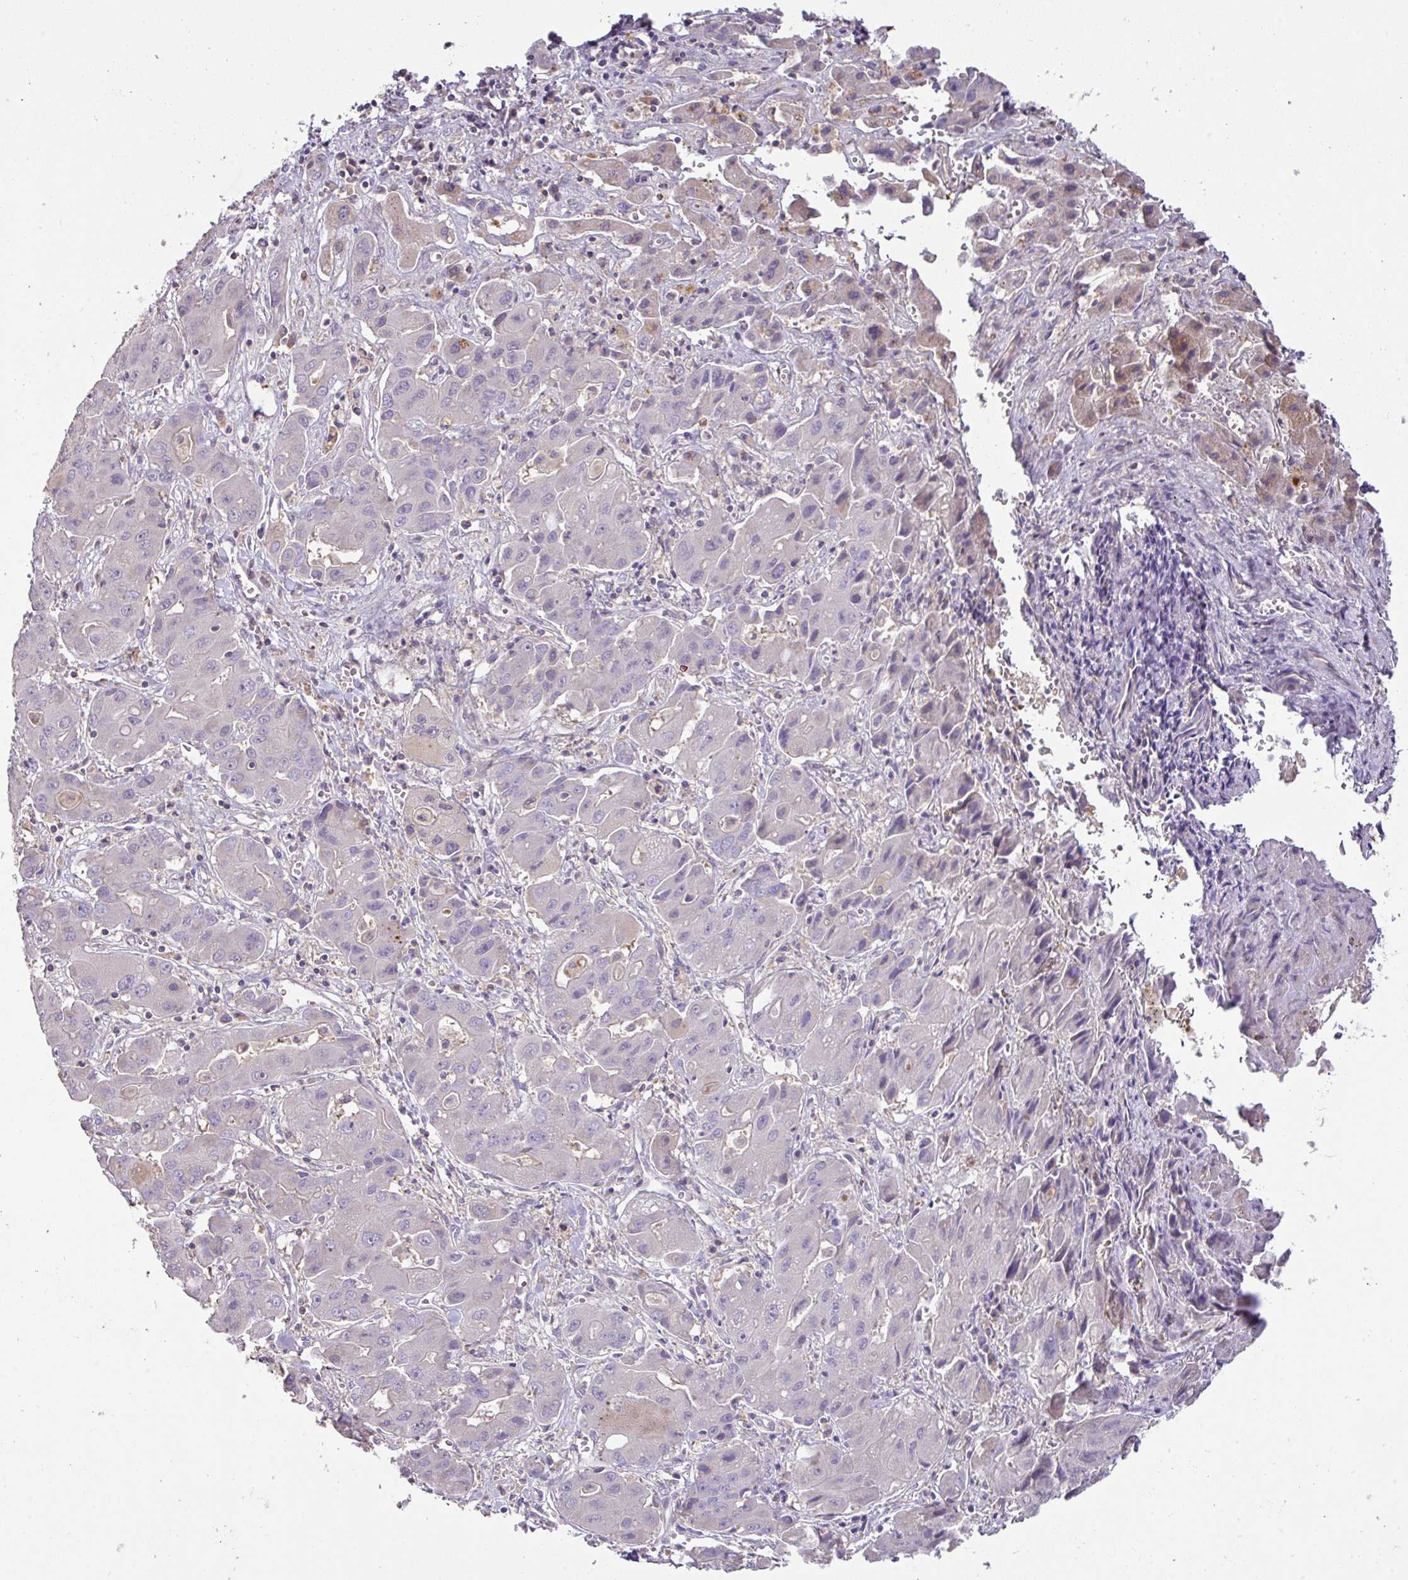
{"staining": {"intensity": "negative", "quantity": "none", "location": "none"}, "tissue": "liver cancer", "cell_type": "Tumor cells", "image_type": "cancer", "snomed": [{"axis": "morphology", "description": "Cholangiocarcinoma"}, {"axis": "topography", "description": "Liver"}], "caption": "High power microscopy histopathology image of an IHC micrograph of liver cancer, revealing no significant positivity in tumor cells. (Brightfield microscopy of DAB (3,3'-diaminobenzidine) immunohistochemistry (IHC) at high magnification).", "gene": "HOXC13", "patient": {"sex": "male", "age": 67}}